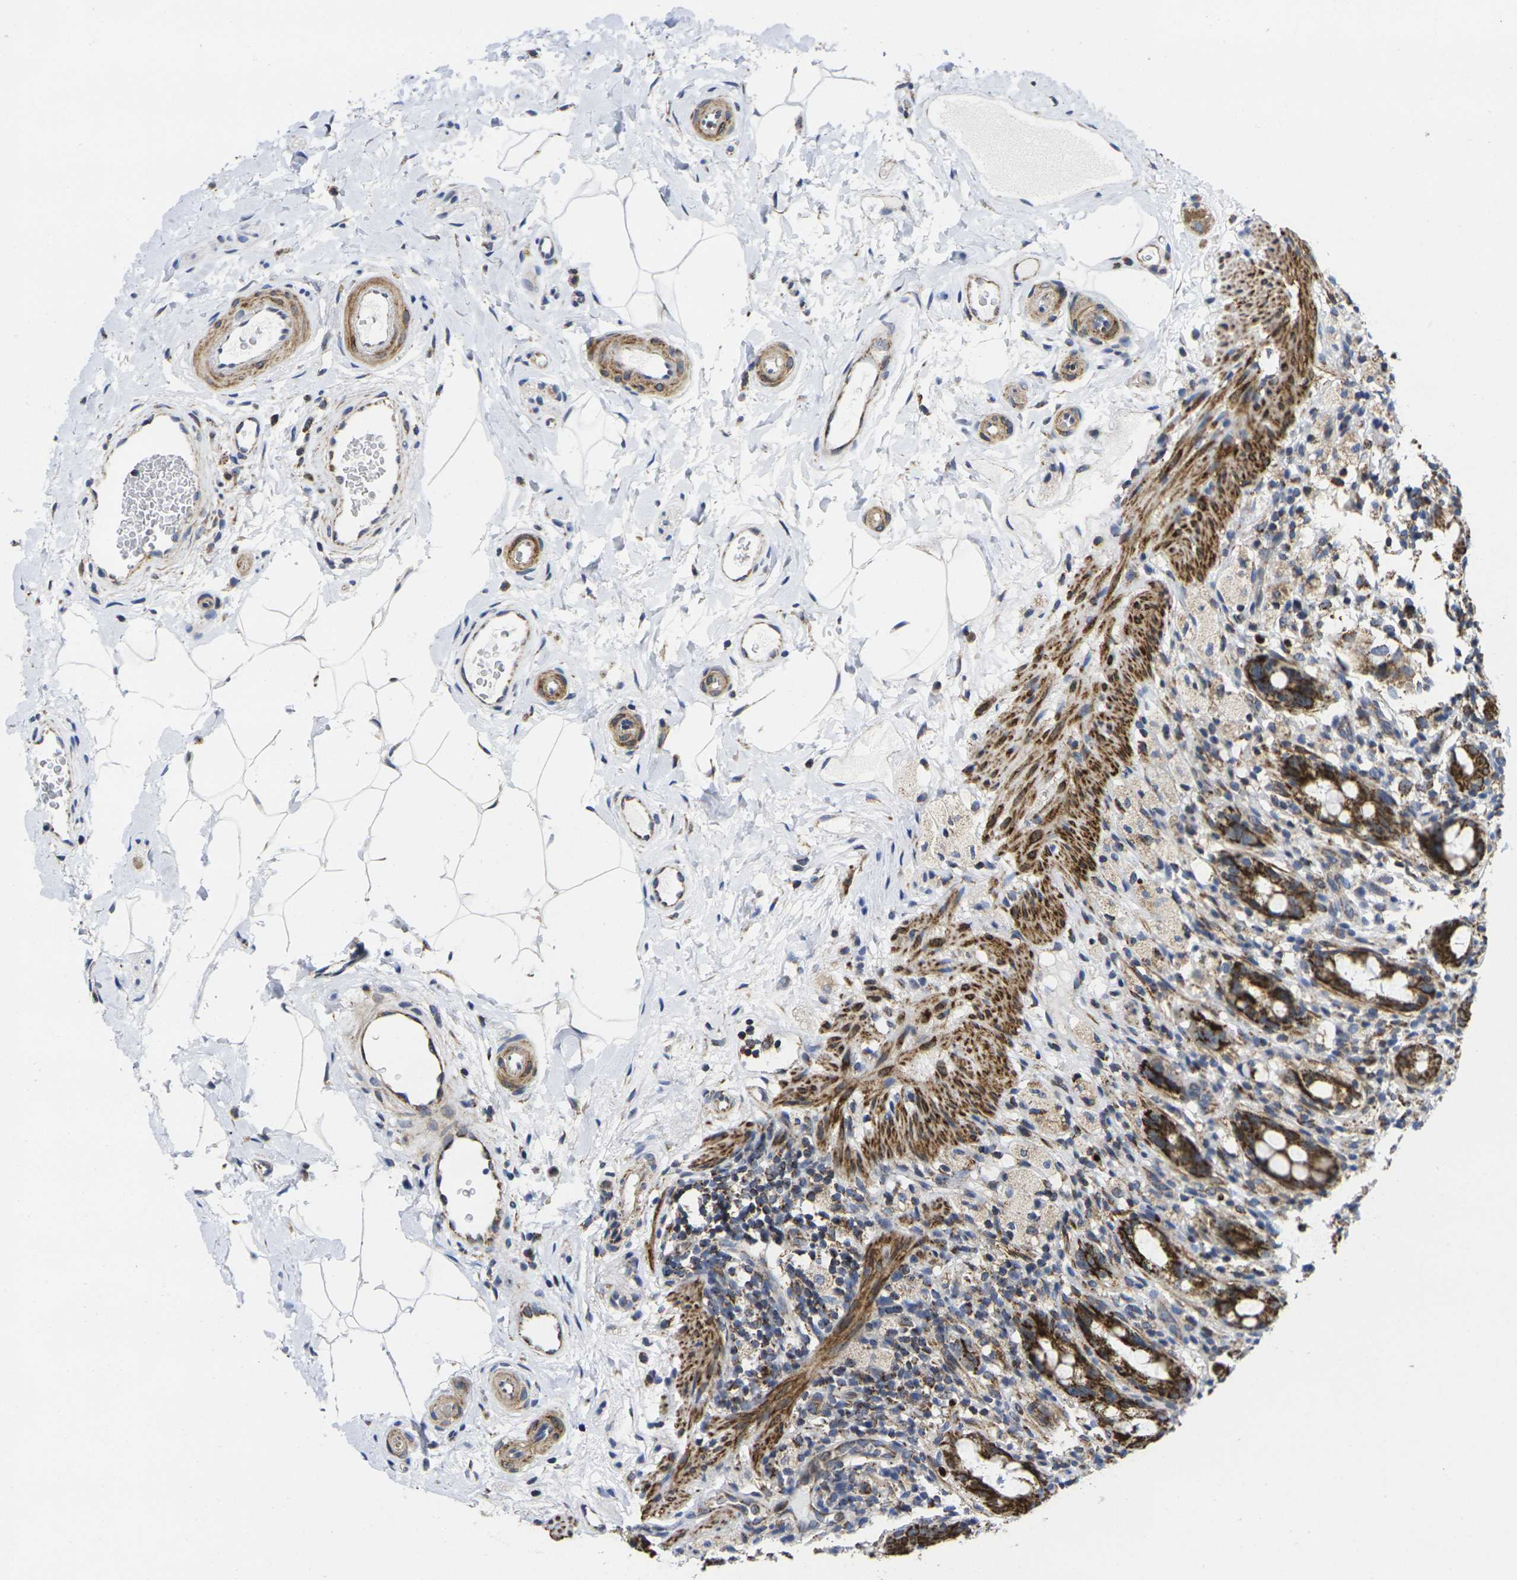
{"staining": {"intensity": "strong", "quantity": ">75%", "location": "cytoplasmic/membranous"}, "tissue": "rectum", "cell_type": "Glandular cells", "image_type": "normal", "snomed": [{"axis": "morphology", "description": "Normal tissue, NOS"}, {"axis": "topography", "description": "Rectum"}], "caption": "Rectum stained for a protein shows strong cytoplasmic/membranous positivity in glandular cells. Nuclei are stained in blue.", "gene": "P2RY11", "patient": {"sex": "male", "age": 44}}